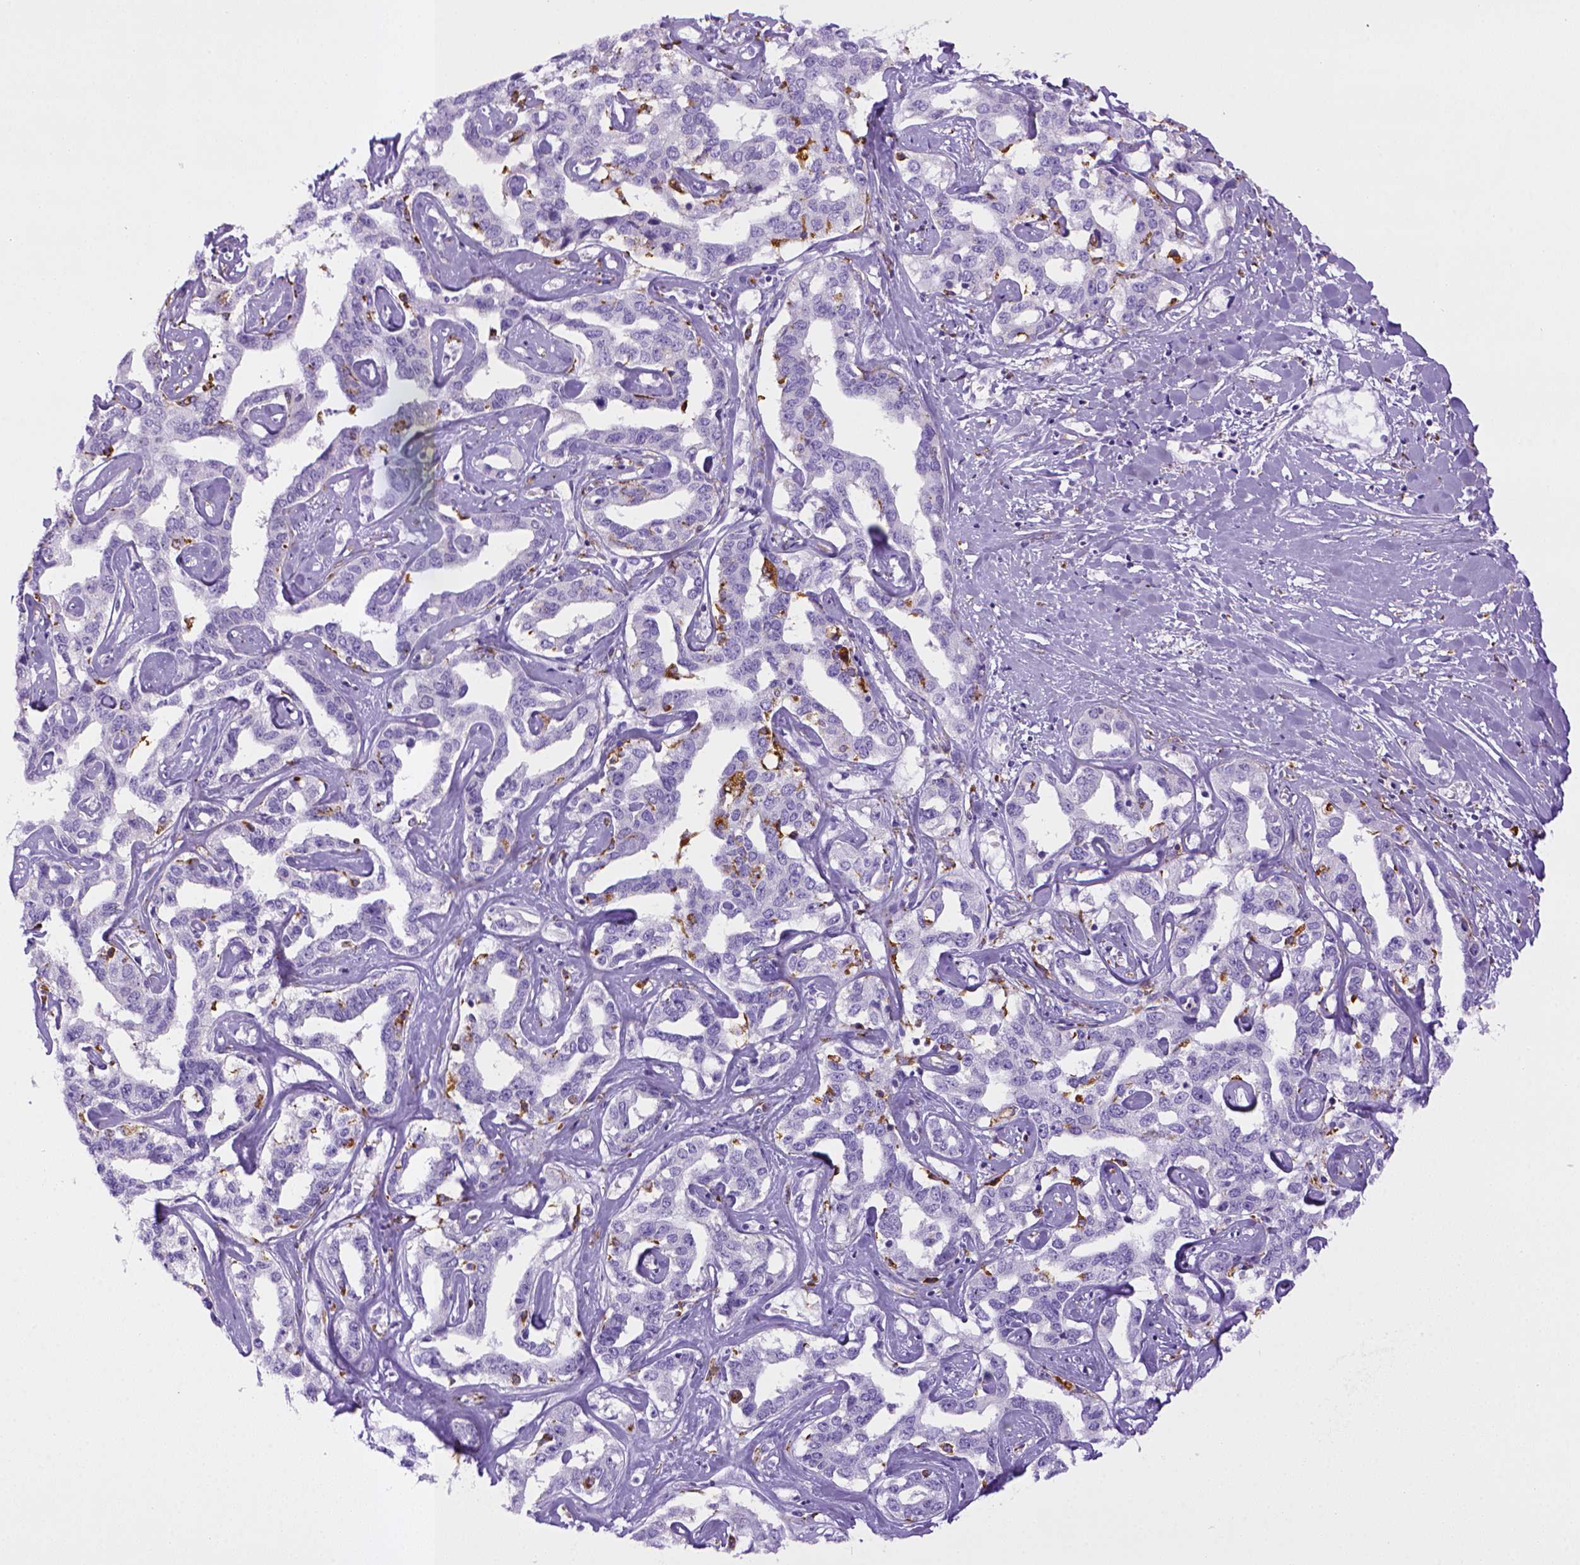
{"staining": {"intensity": "negative", "quantity": "none", "location": "none"}, "tissue": "liver cancer", "cell_type": "Tumor cells", "image_type": "cancer", "snomed": [{"axis": "morphology", "description": "Cholangiocarcinoma"}, {"axis": "topography", "description": "Liver"}], "caption": "Tumor cells are negative for brown protein staining in liver cancer (cholangiocarcinoma).", "gene": "CD68", "patient": {"sex": "male", "age": 59}}